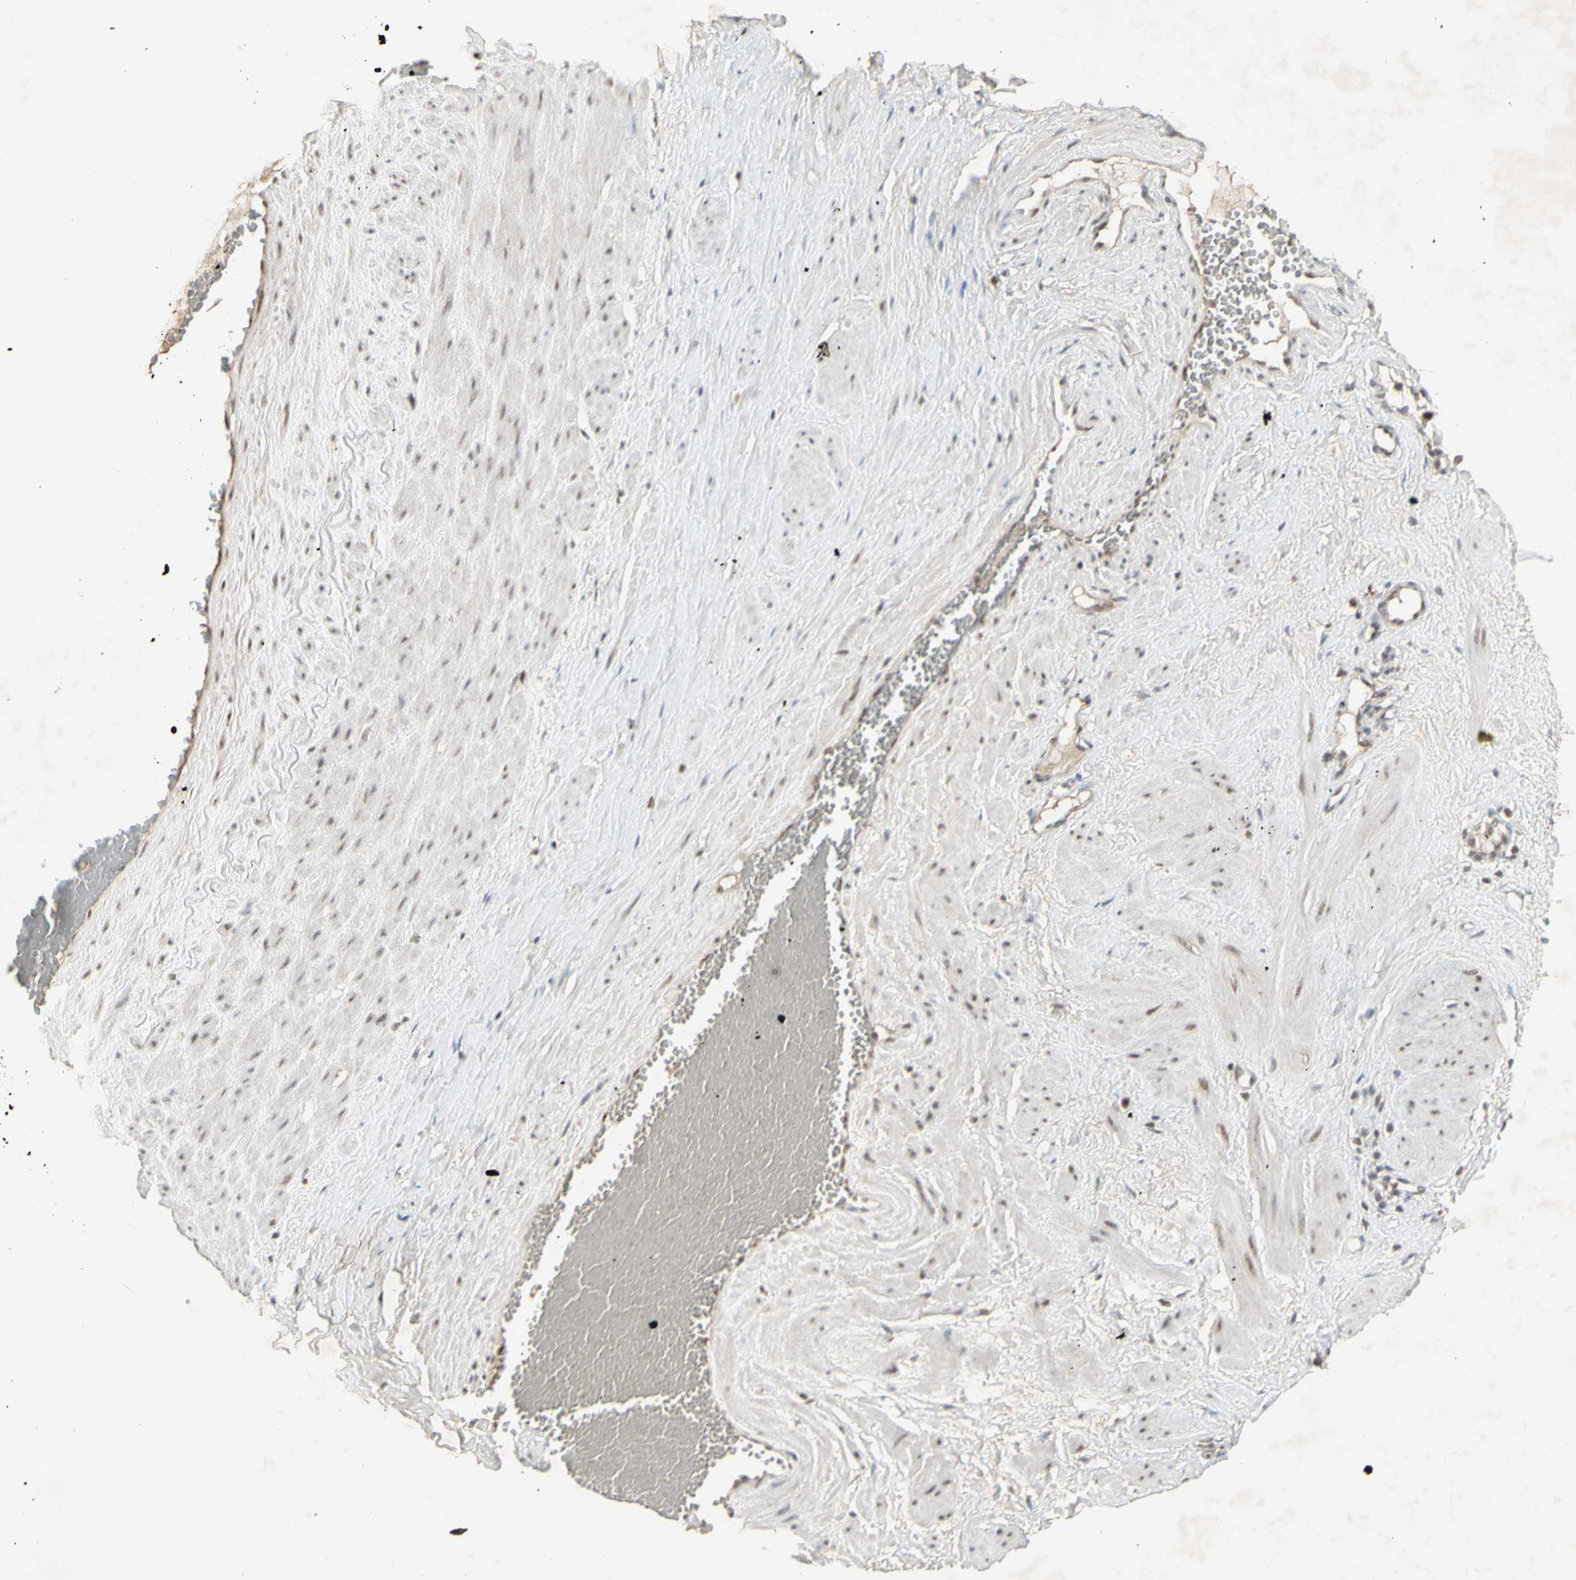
{"staining": {"intensity": "moderate", "quantity": "25%-75%", "location": "cytoplasmic/membranous,nuclear"}, "tissue": "adipose tissue", "cell_type": "Adipocytes", "image_type": "normal", "snomed": [{"axis": "morphology", "description": "Normal tissue, NOS"}, {"axis": "topography", "description": "Soft tissue"}, {"axis": "topography", "description": "Vascular tissue"}], "caption": "Immunohistochemistry (IHC) photomicrograph of benign adipose tissue stained for a protein (brown), which shows medium levels of moderate cytoplasmic/membranous,nuclear expression in about 25%-75% of adipocytes.", "gene": "CCNT1", "patient": {"sex": "female", "age": 35}}